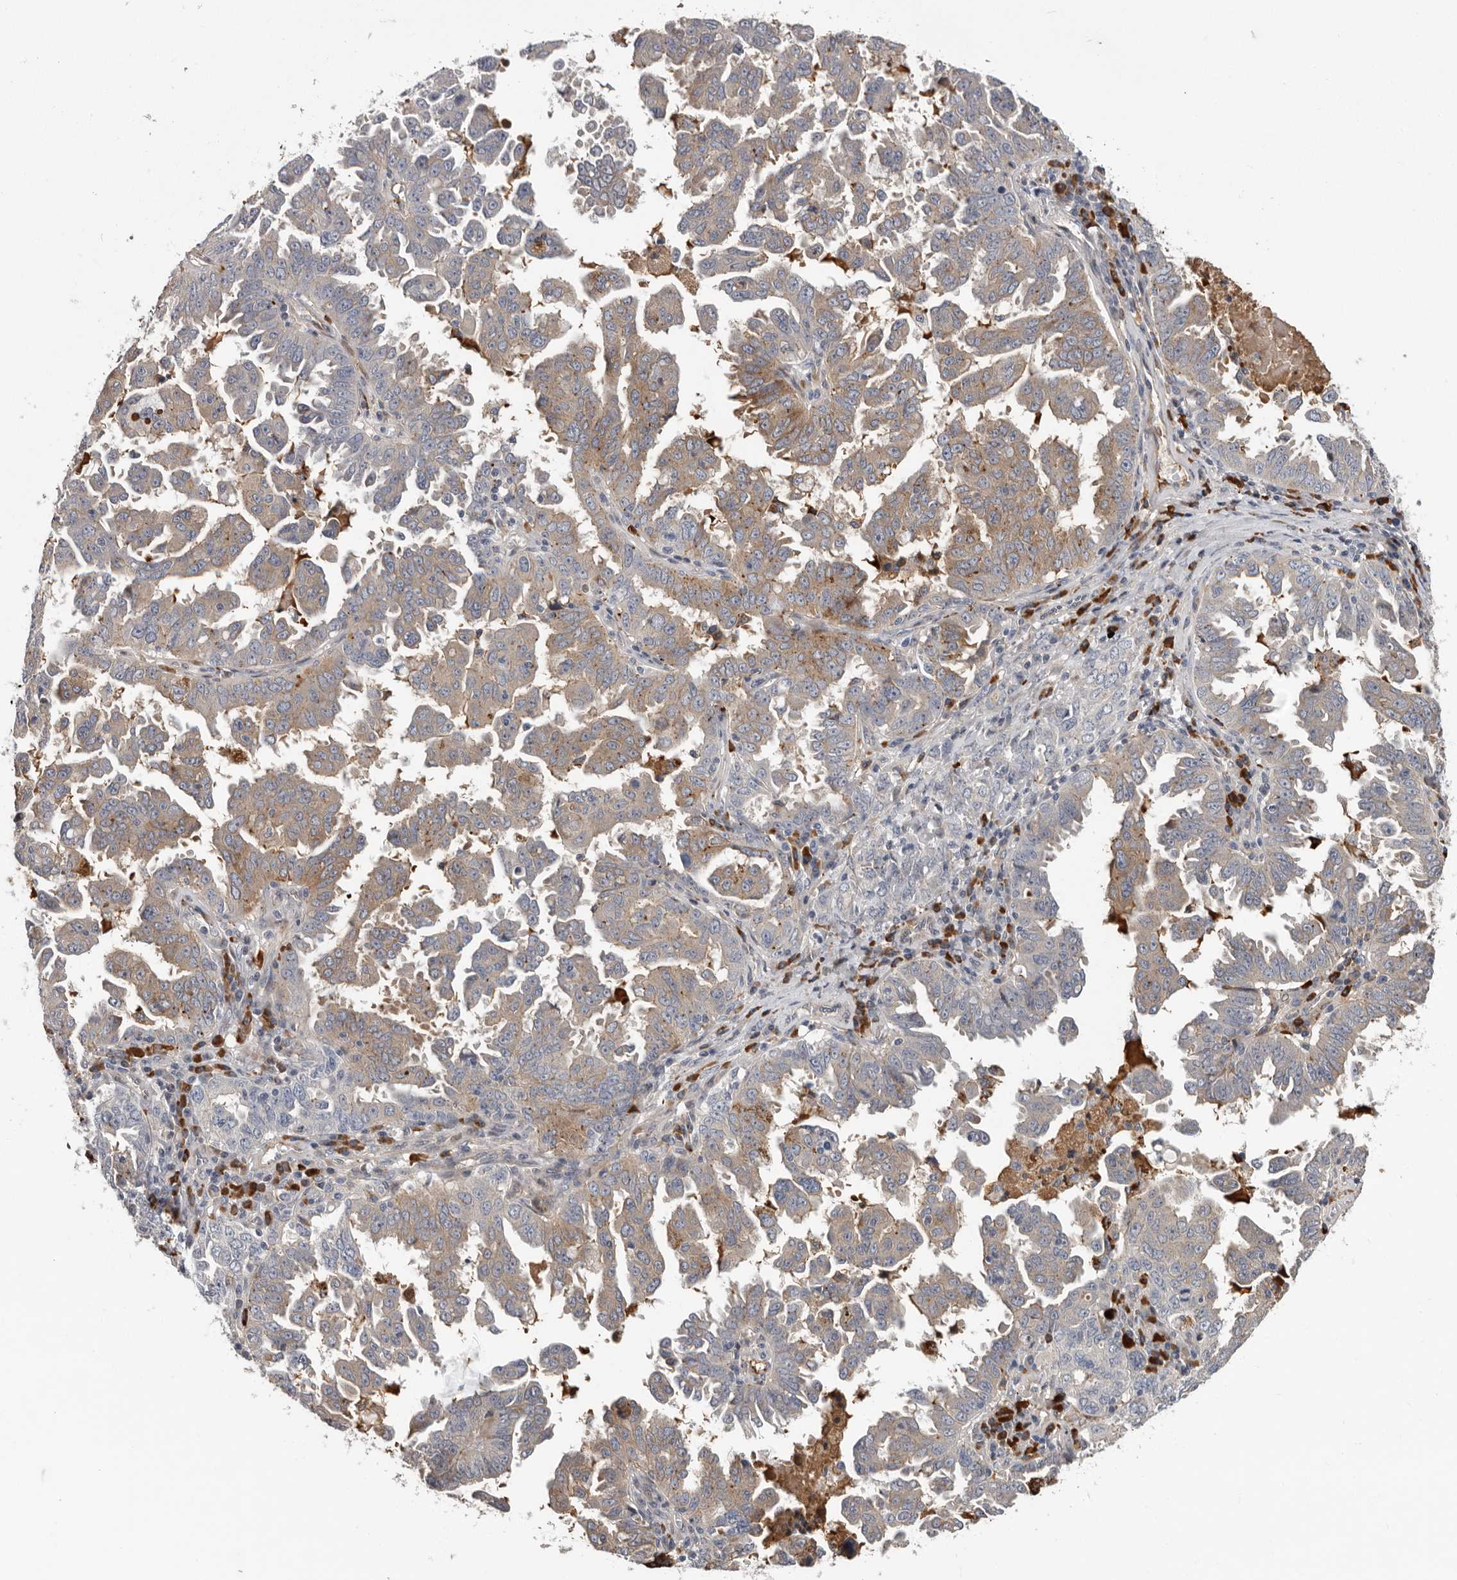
{"staining": {"intensity": "moderate", "quantity": "25%-75%", "location": "cytoplasmic/membranous"}, "tissue": "ovarian cancer", "cell_type": "Tumor cells", "image_type": "cancer", "snomed": [{"axis": "morphology", "description": "Carcinoma, endometroid"}, {"axis": "topography", "description": "Ovary"}], "caption": "Ovarian cancer was stained to show a protein in brown. There is medium levels of moderate cytoplasmic/membranous staining in approximately 25%-75% of tumor cells.", "gene": "ATXN3L", "patient": {"sex": "female", "age": 62}}